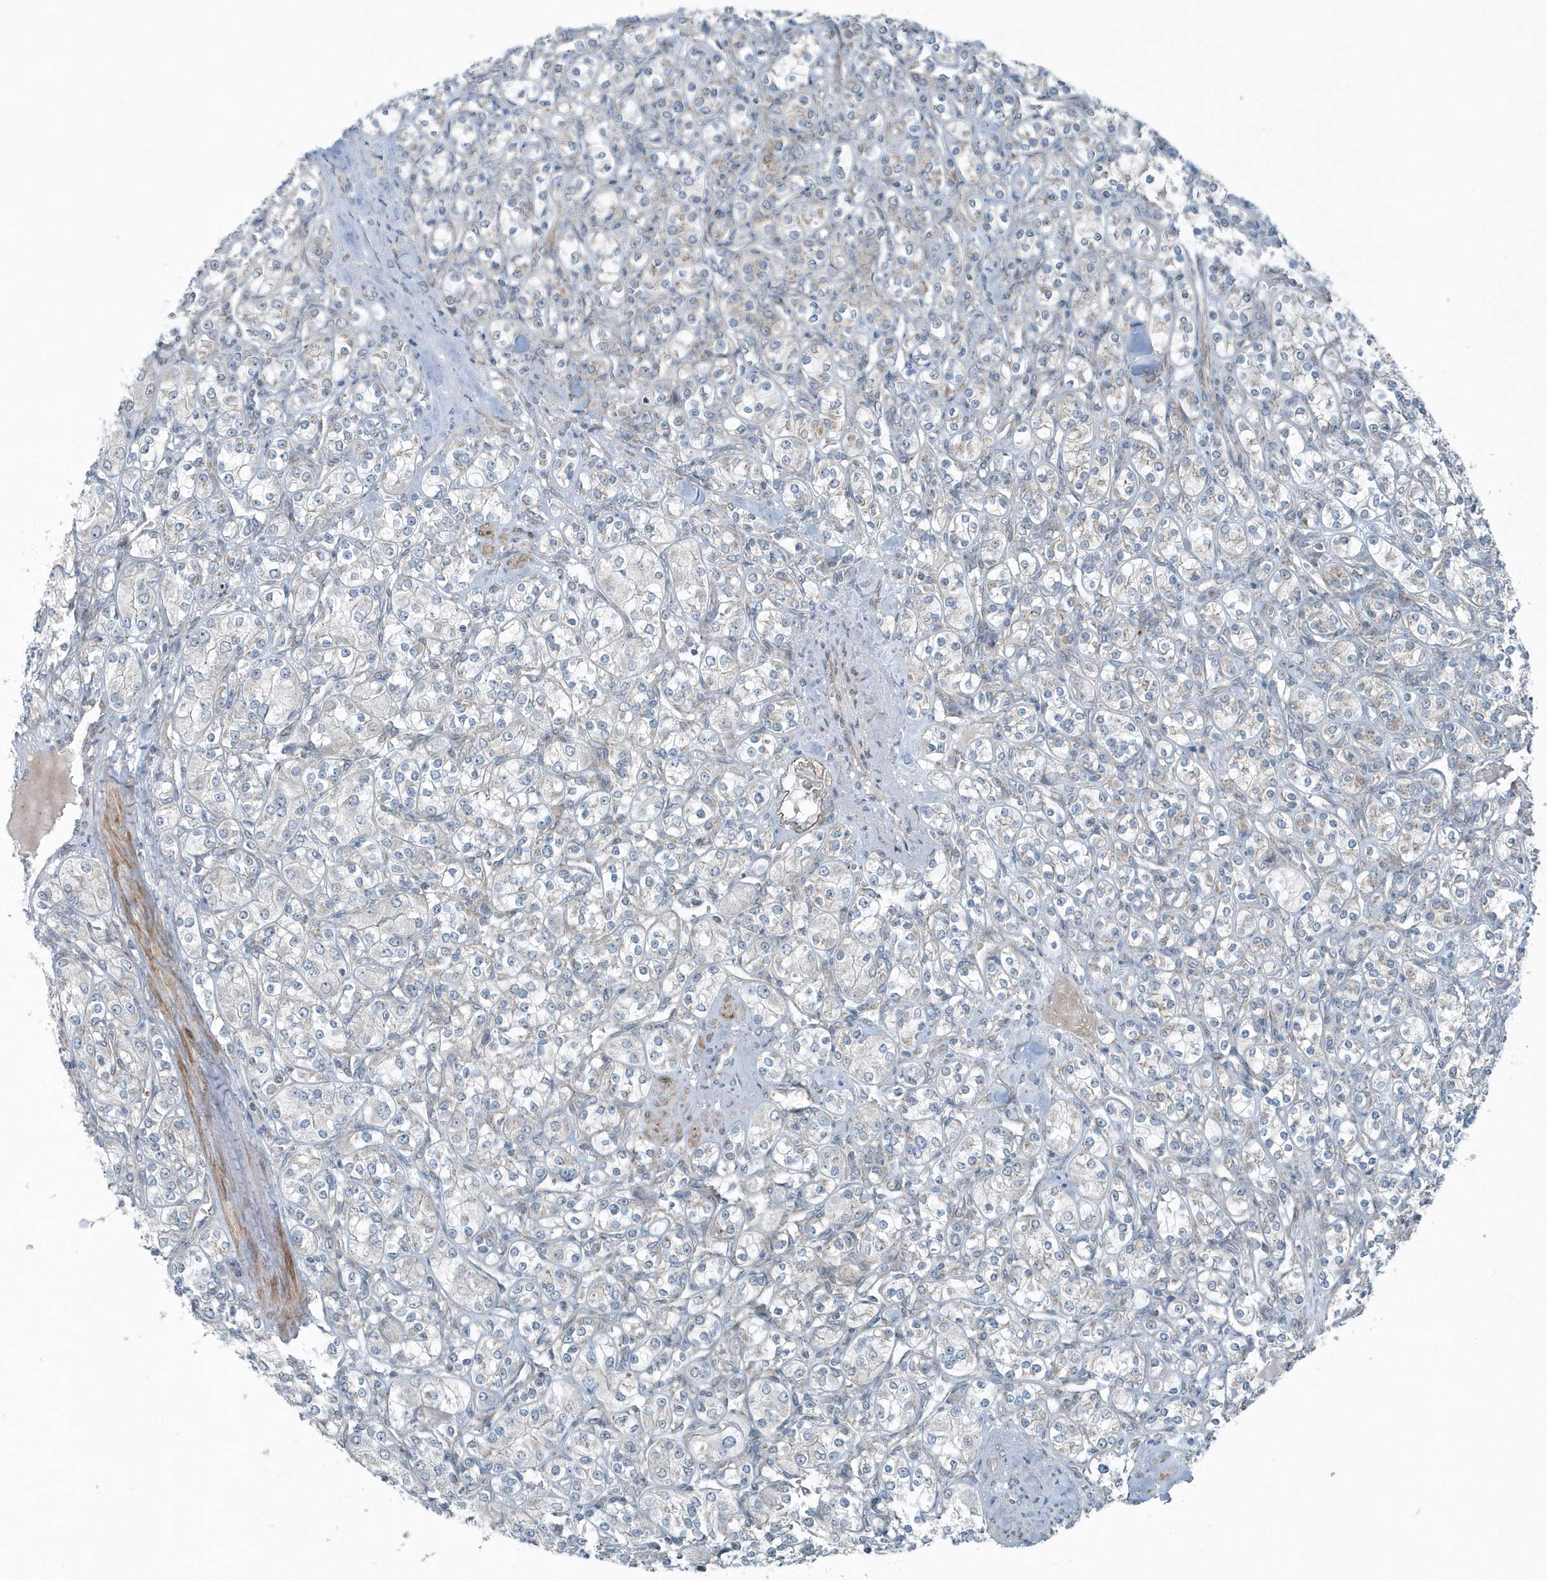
{"staining": {"intensity": "negative", "quantity": "none", "location": "none"}, "tissue": "renal cancer", "cell_type": "Tumor cells", "image_type": "cancer", "snomed": [{"axis": "morphology", "description": "Adenocarcinoma, NOS"}, {"axis": "topography", "description": "Kidney"}], "caption": "There is no significant positivity in tumor cells of renal adenocarcinoma.", "gene": "GCC2", "patient": {"sex": "male", "age": 77}}